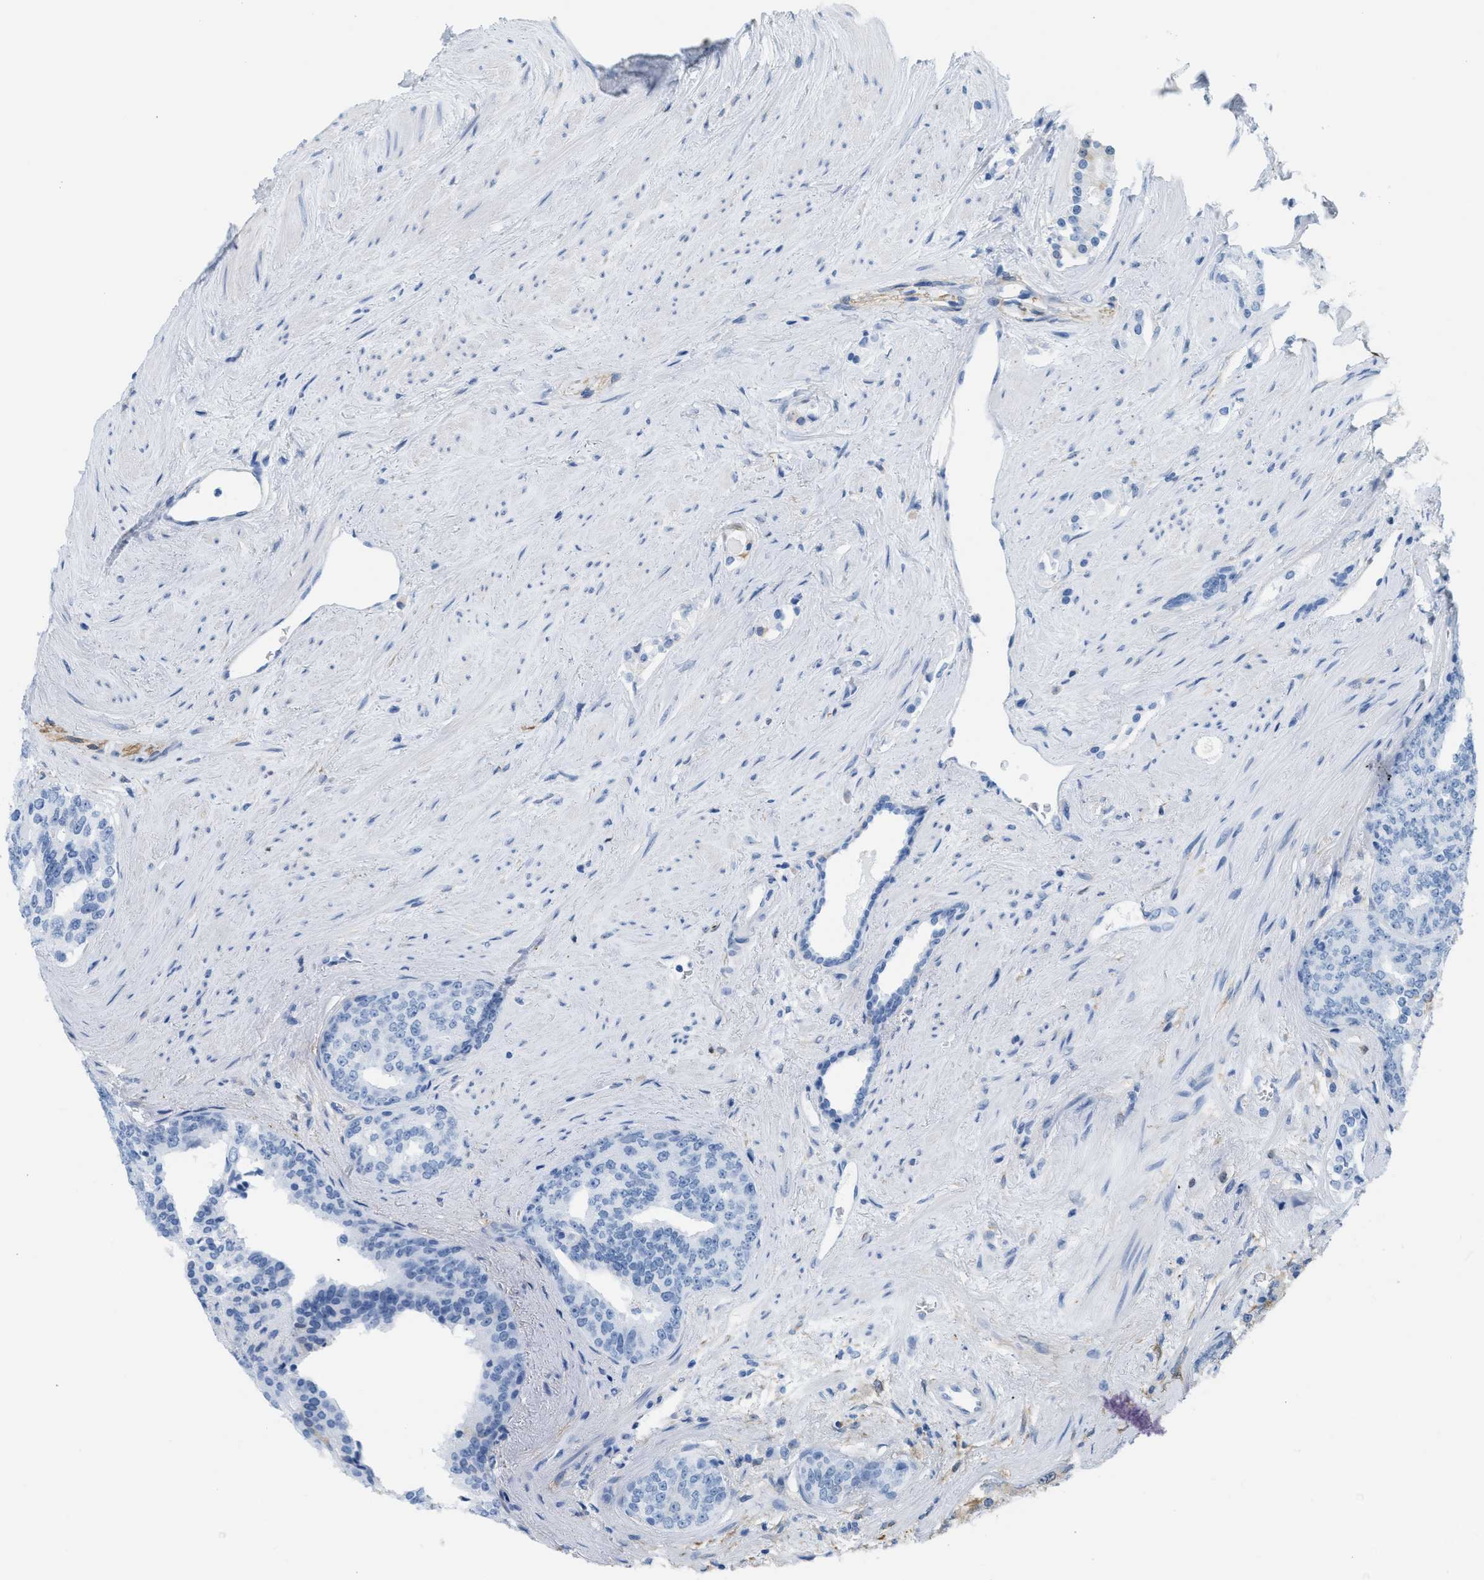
{"staining": {"intensity": "negative", "quantity": "none", "location": "none"}, "tissue": "prostate cancer", "cell_type": "Tumor cells", "image_type": "cancer", "snomed": [{"axis": "morphology", "description": "Adenocarcinoma, High grade"}, {"axis": "topography", "description": "Prostate"}], "caption": "Tumor cells are negative for protein expression in human prostate cancer.", "gene": "ASGR1", "patient": {"sex": "male", "age": 71}}